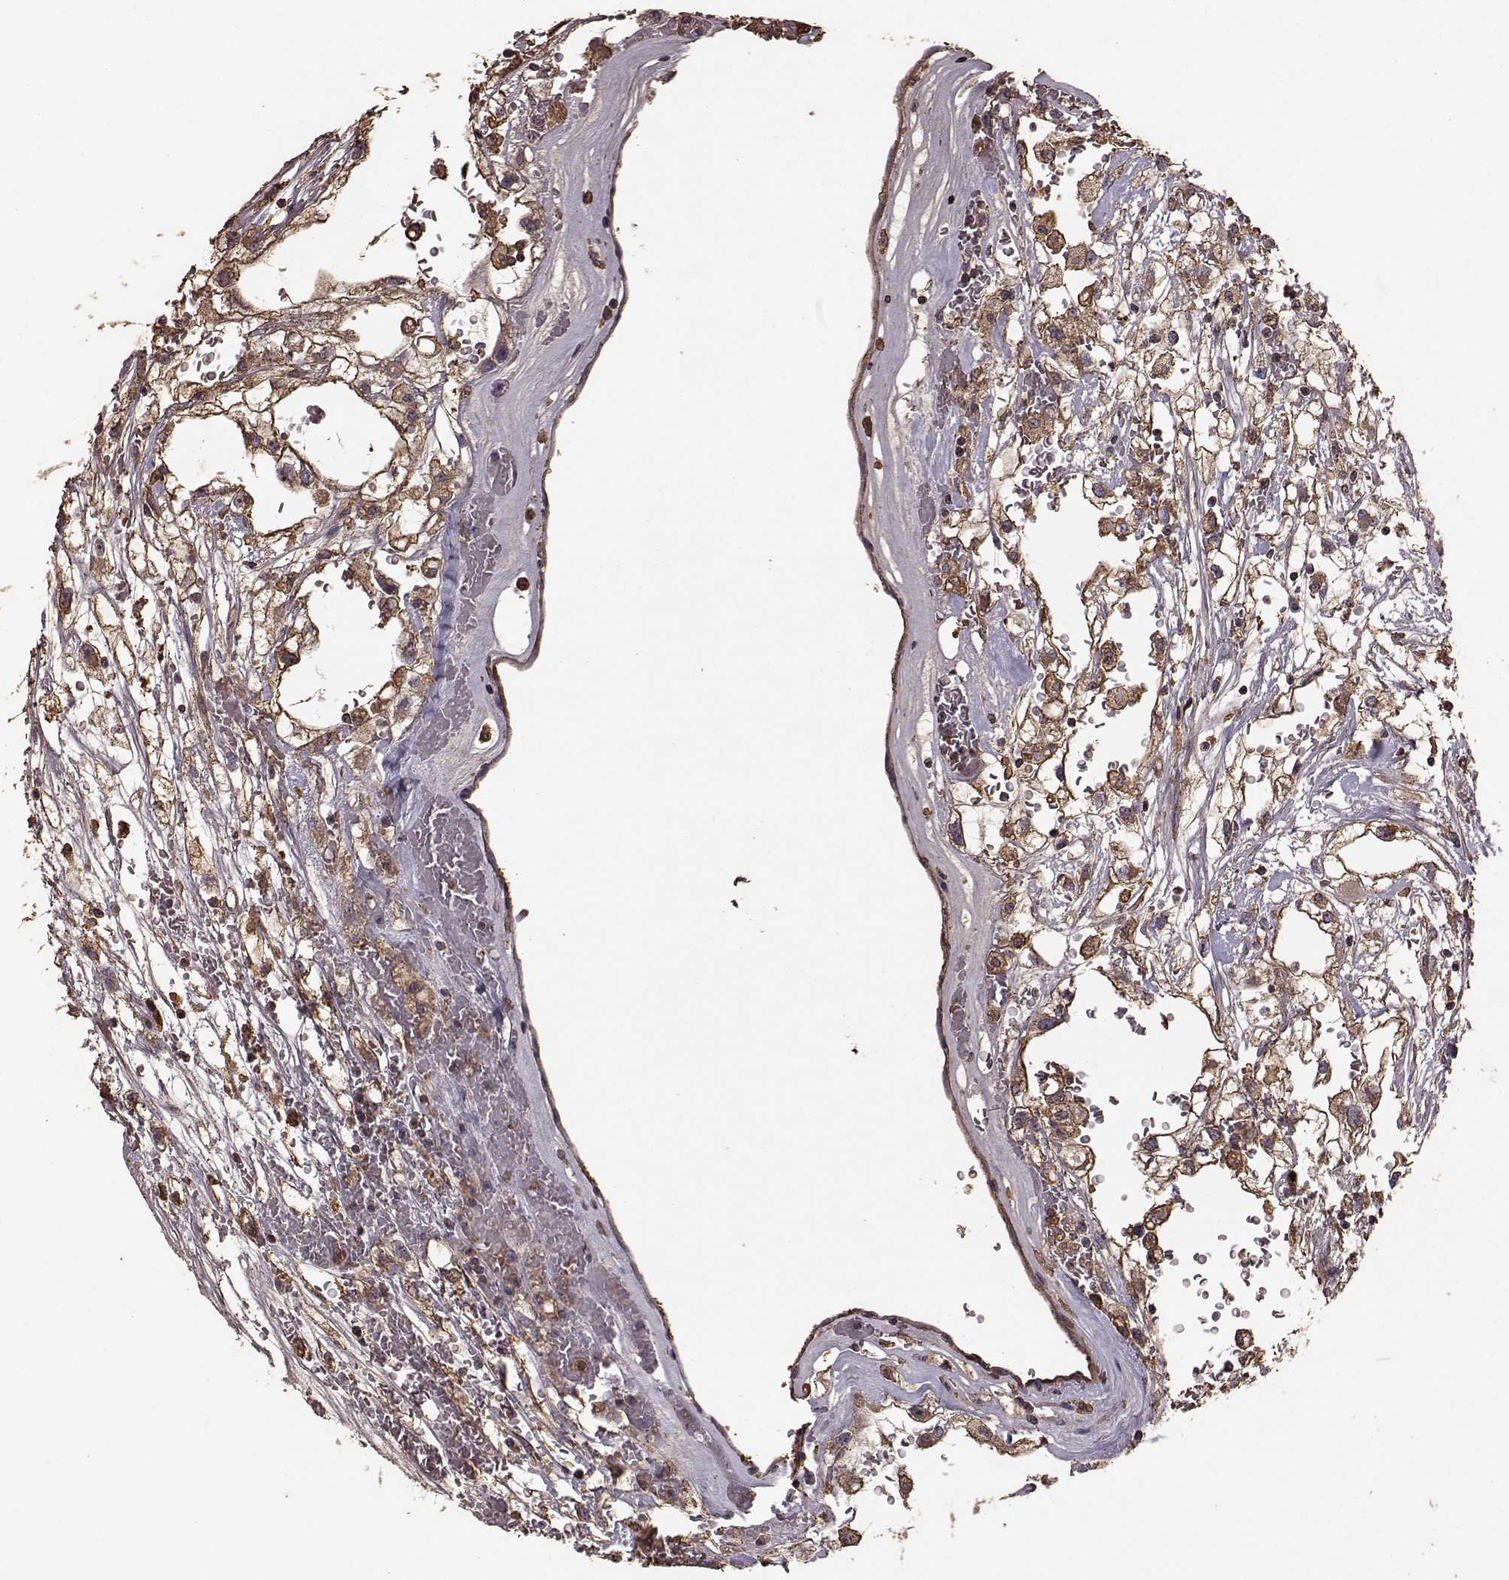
{"staining": {"intensity": "strong", "quantity": ">75%", "location": "cytoplasmic/membranous"}, "tissue": "renal cancer", "cell_type": "Tumor cells", "image_type": "cancer", "snomed": [{"axis": "morphology", "description": "Adenocarcinoma, NOS"}, {"axis": "topography", "description": "Kidney"}], "caption": "Adenocarcinoma (renal) stained with a brown dye reveals strong cytoplasmic/membranous positive staining in about >75% of tumor cells.", "gene": "PTGES2", "patient": {"sex": "male", "age": 59}}